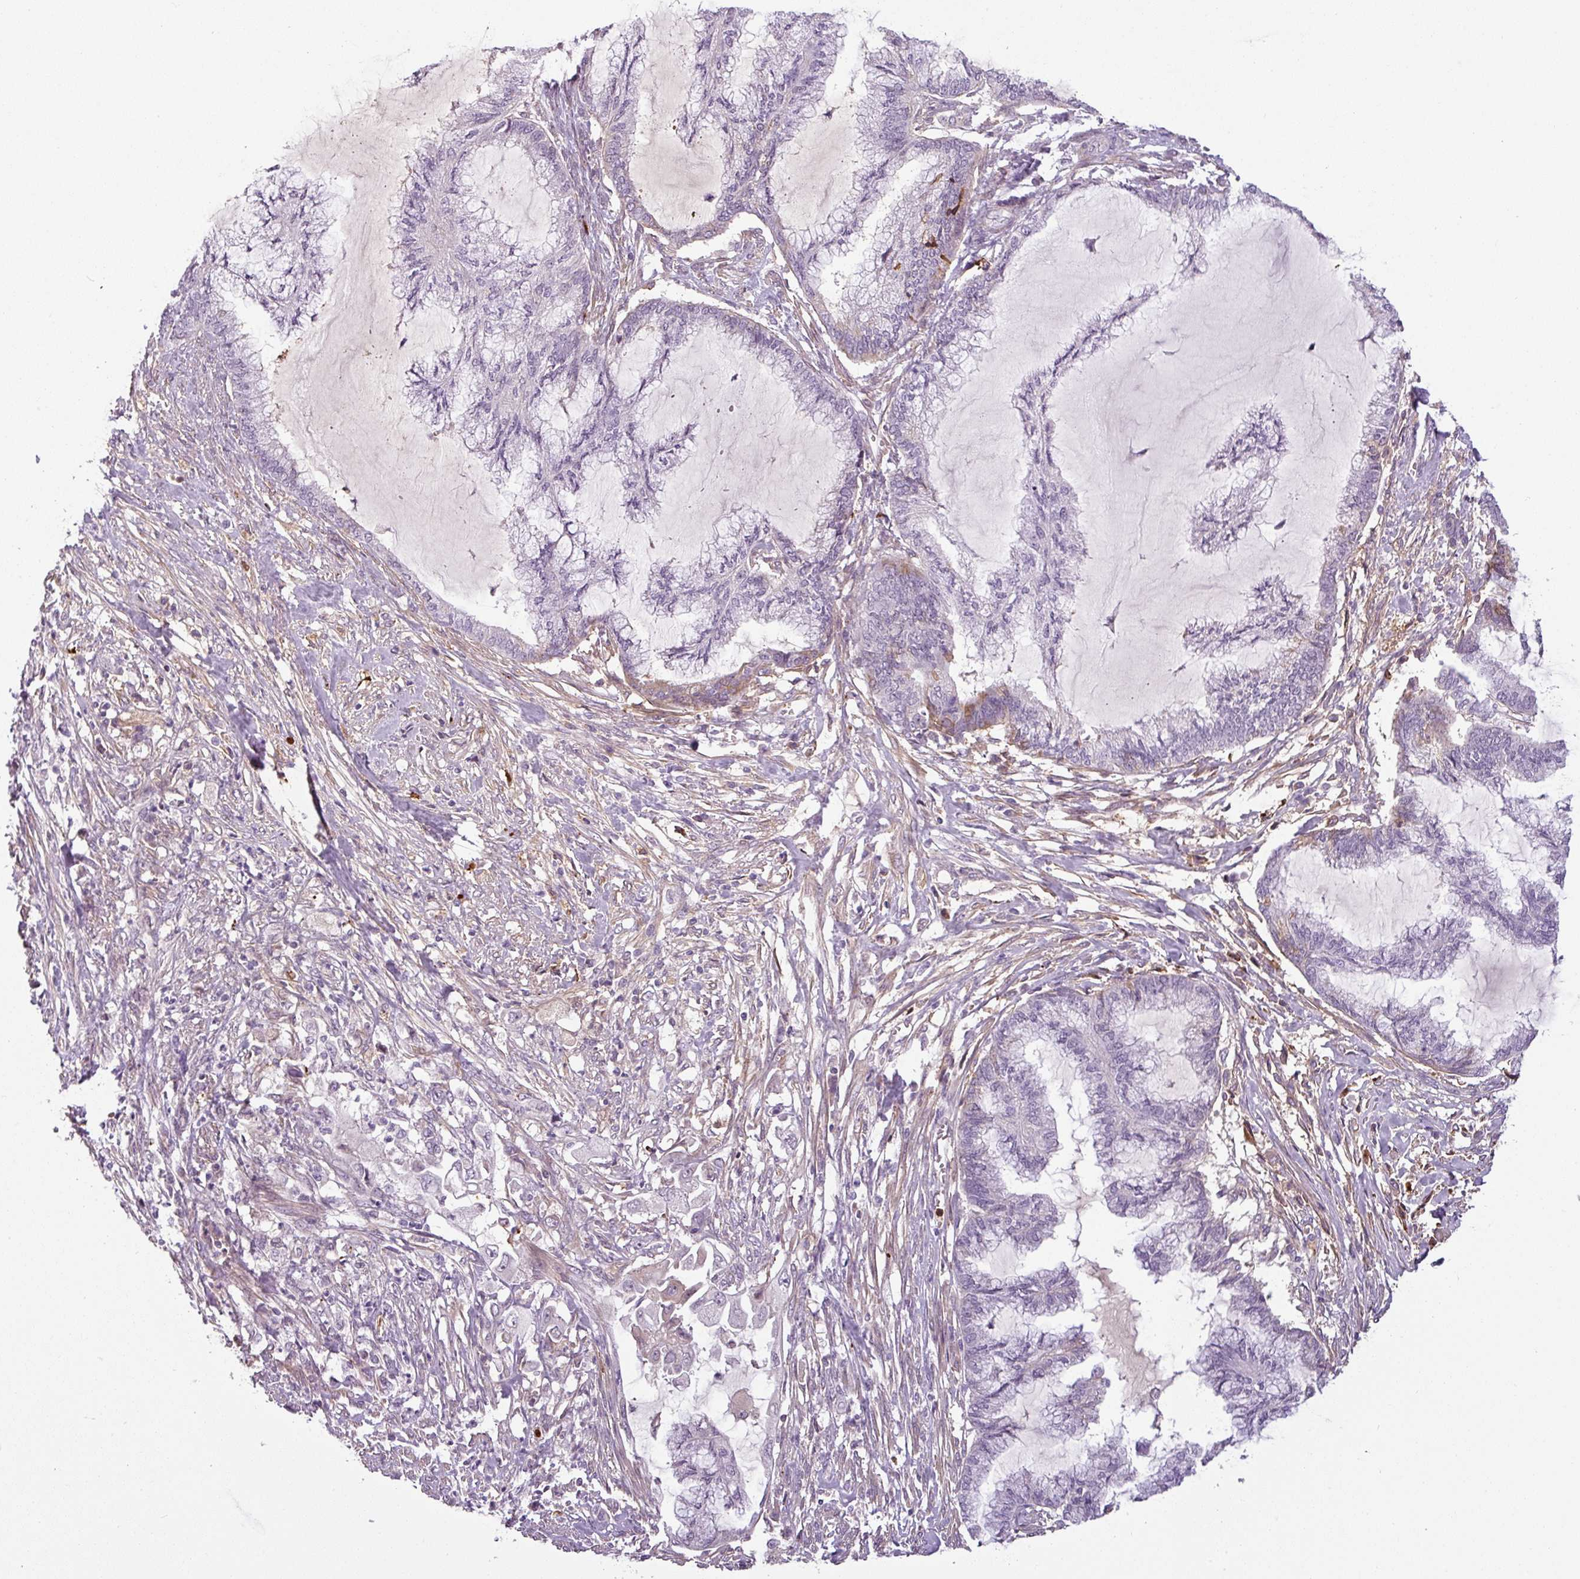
{"staining": {"intensity": "negative", "quantity": "none", "location": "none"}, "tissue": "endometrial cancer", "cell_type": "Tumor cells", "image_type": "cancer", "snomed": [{"axis": "morphology", "description": "Adenocarcinoma, NOS"}, {"axis": "topography", "description": "Endometrium"}], "caption": "This is an immunohistochemistry (IHC) image of human adenocarcinoma (endometrial). There is no expression in tumor cells.", "gene": "APOC1", "patient": {"sex": "female", "age": 86}}